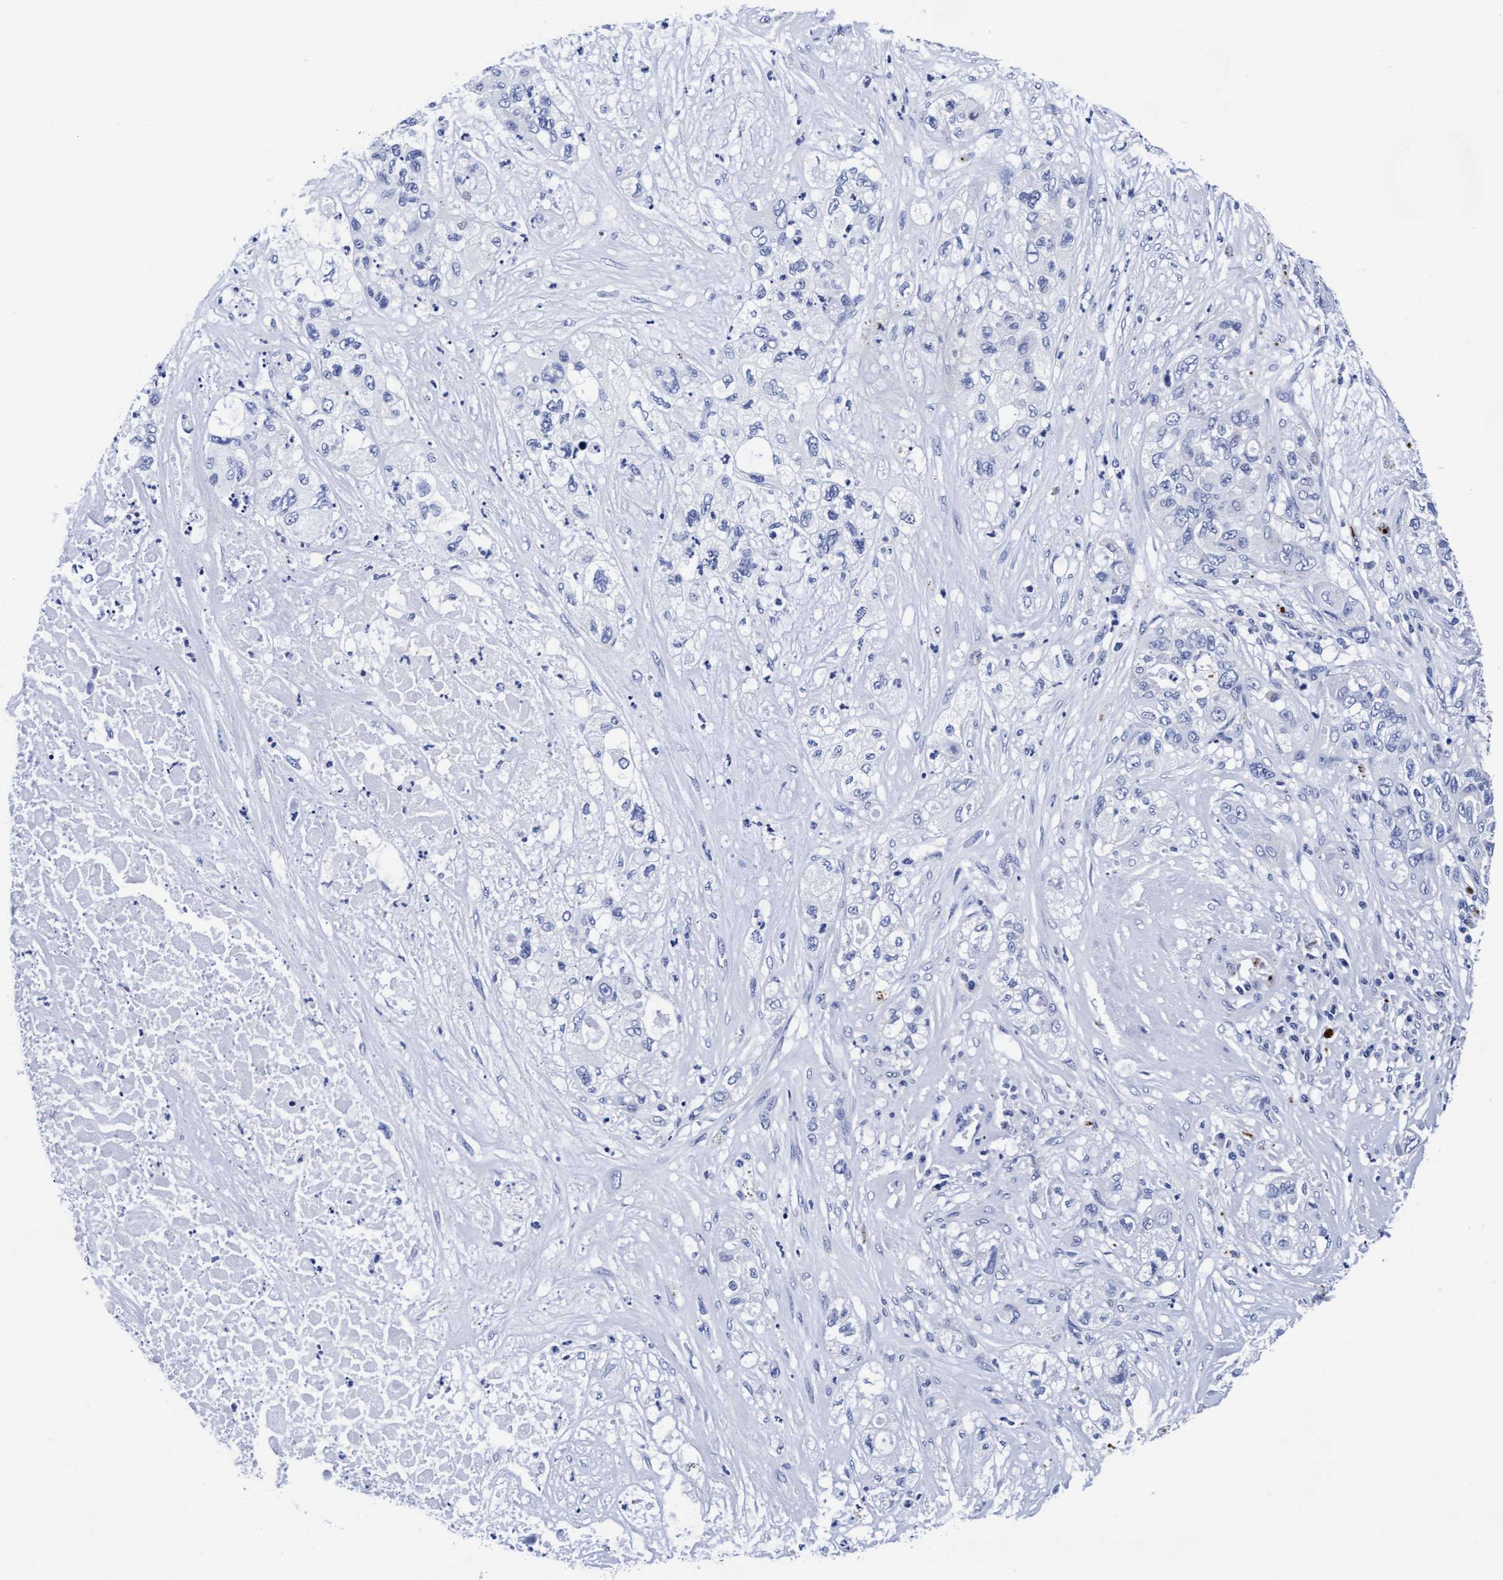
{"staining": {"intensity": "negative", "quantity": "none", "location": "none"}, "tissue": "pancreatic cancer", "cell_type": "Tumor cells", "image_type": "cancer", "snomed": [{"axis": "morphology", "description": "Adenocarcinoma, NOS"}, {"axis": "topography", "description": "Pancreas"}], "caption": "Immunohistochemistry micrograph of neoplastic tissue: human pancreatic adenocarcinoma stained with DAB (3,3'-diaminobenzidine) exhibits no significant protein expression in tumor cells.", "gene": "ARSG", "patient": {"sex": "female", "age": 78}}